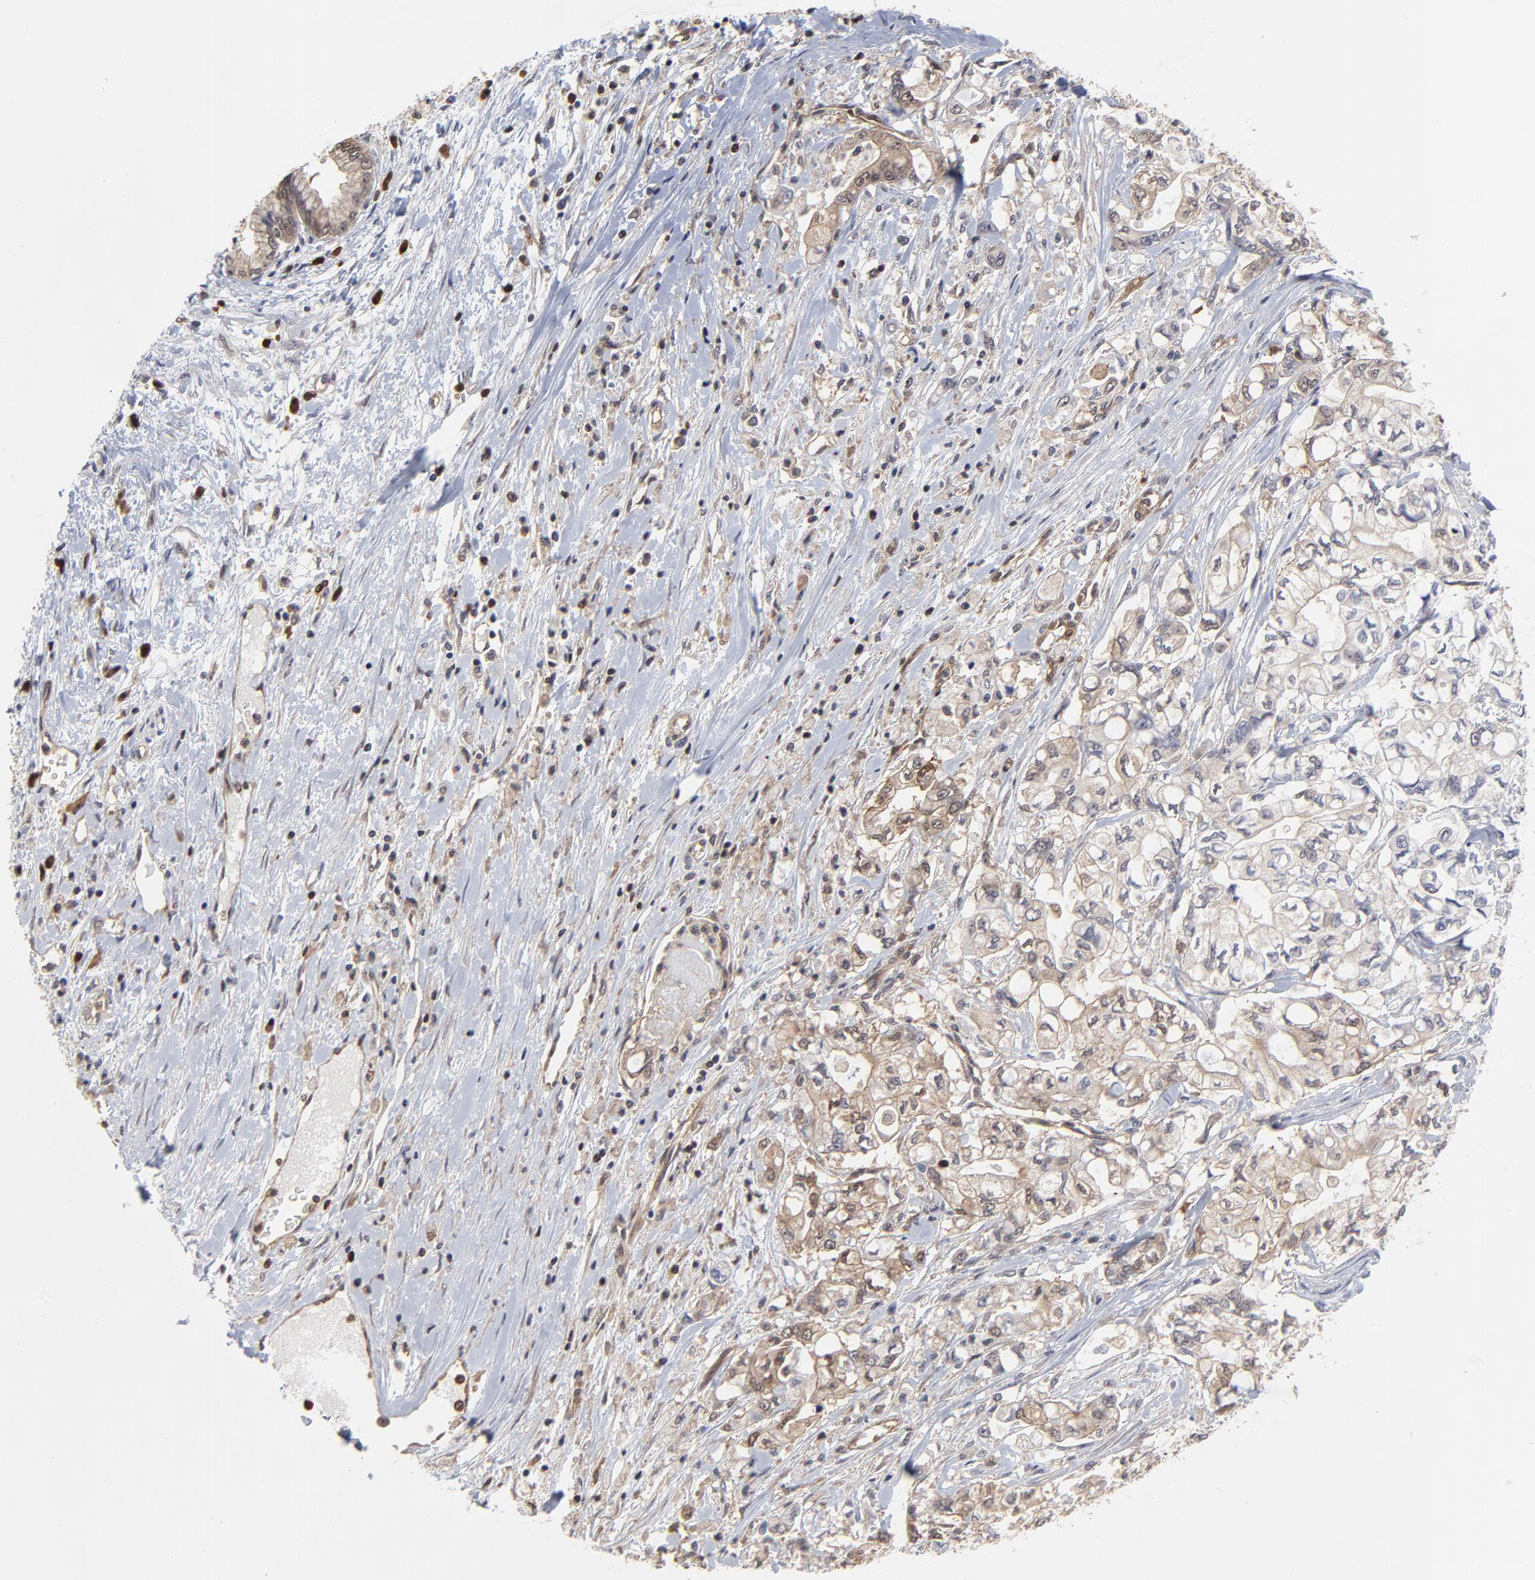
{"staining": {"intensity": "negative", "quantity": "none", "location": "none"}, "tissue": "pancreatic cancer", "cell_type": "Tumor cells", "image_type": "cancer", "snomed": [{"axis": "morphology", "description": "Adenocarcinoma, NOS"}, {"axis": "topography", "description": "Pancreas"}], "caption": "Tumor cells show no significant protein staining in pancreatic cancer.", "gene": "CASP3", "patient": {"sex": "male", "age": 79}}